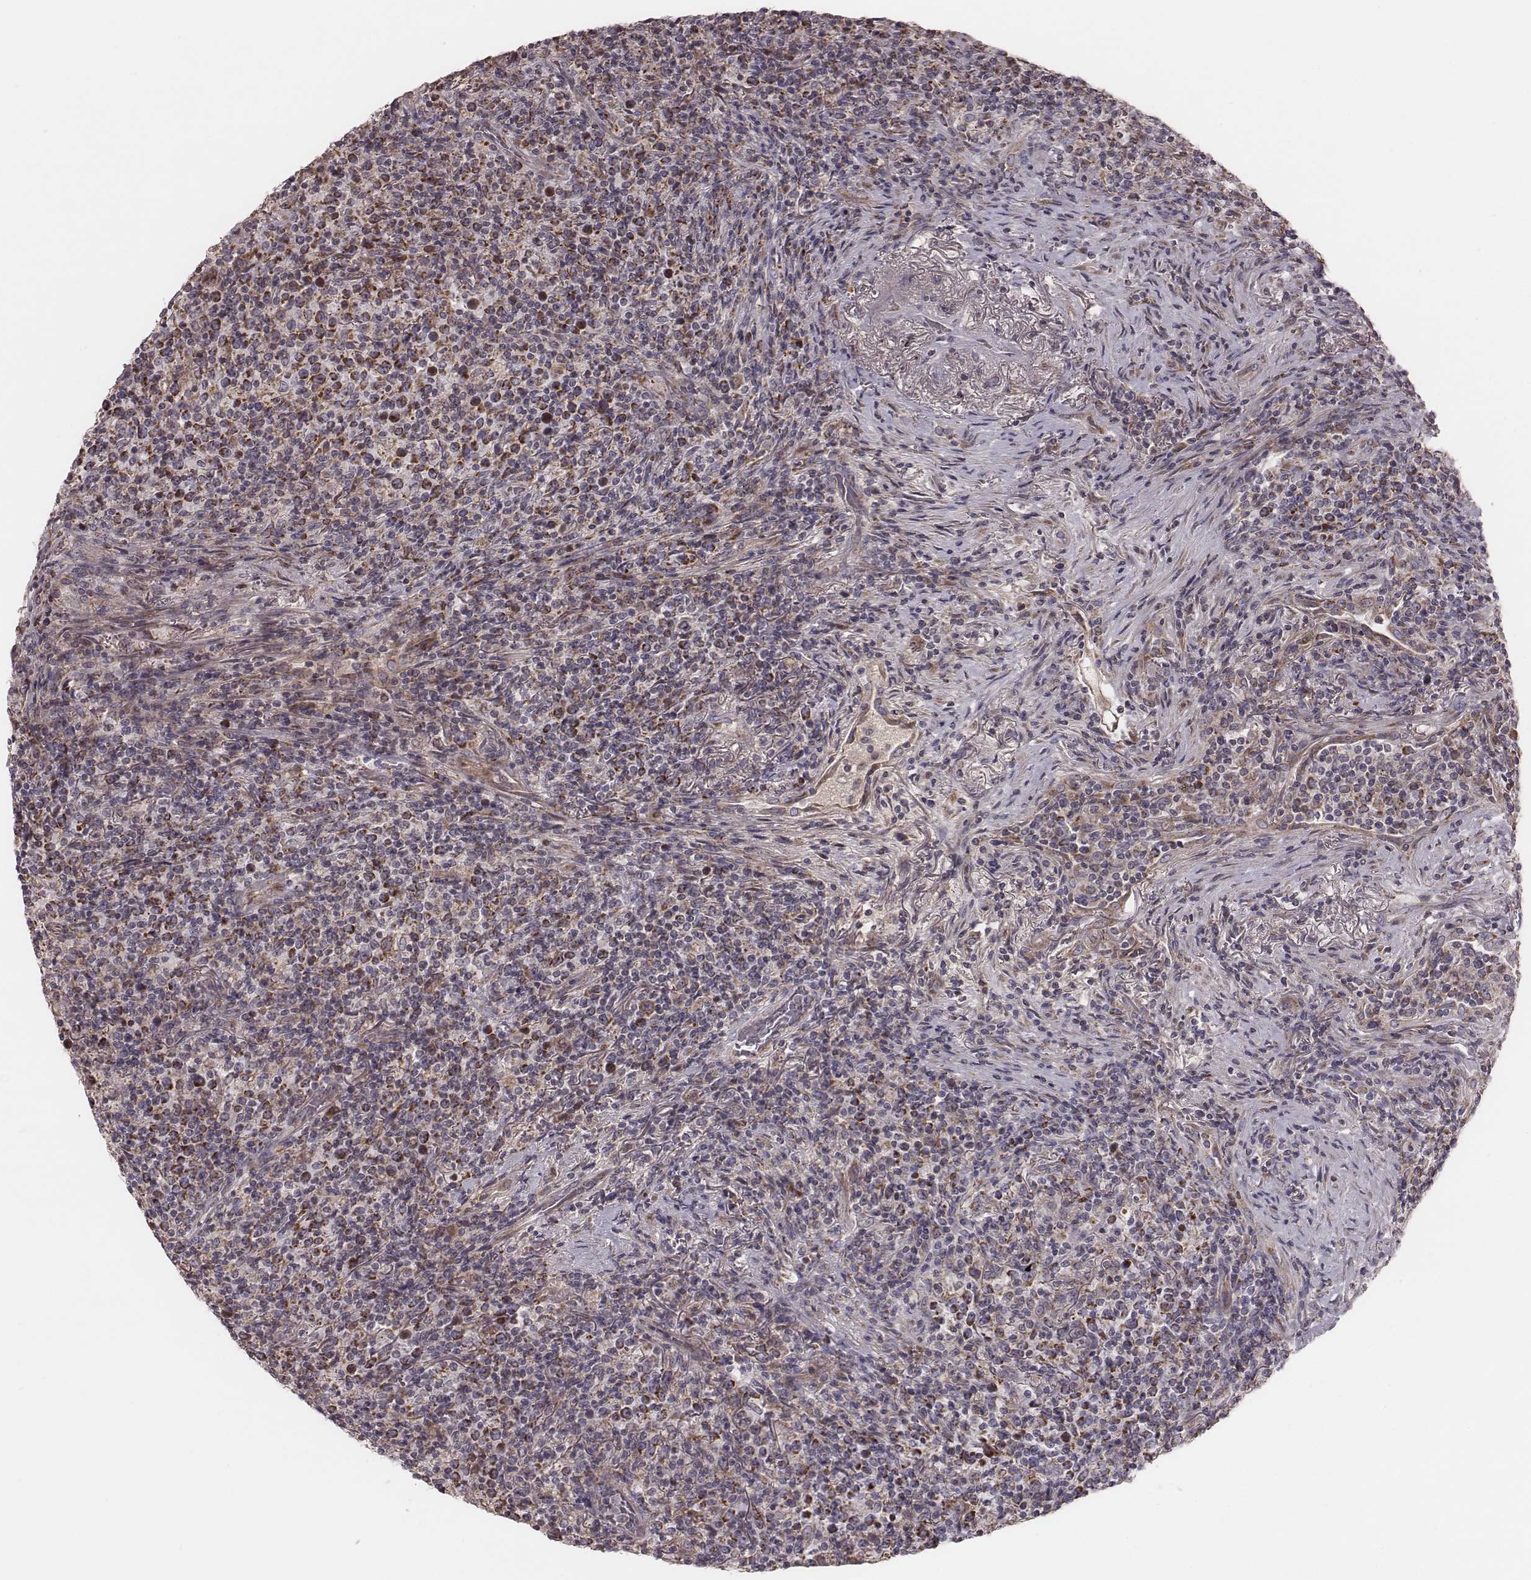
{"staining": {"intensity": "moderate", "quantity": "<25%", "location": "cytoplasmic/membranous"}, "tissue": "lymphoma", "cell_type": "Tumor cells", "image_type": "cancer", "snomed": [{"axis": "morphology", "description": "Malignant lymphoma, non-Hodgkin's type, High grade"}, {"axis": "topography", "description": "Lung"}], "caption": "High-grade malignant lymphoma, non-Hodgkin's type was stained to show a protein in brown. There is low levels of moderate cytoplasmic/membranous expression in about <25% of tumor cells.", "gene": "MRPS27", "patient": {"sex": "male", "age": 79}}